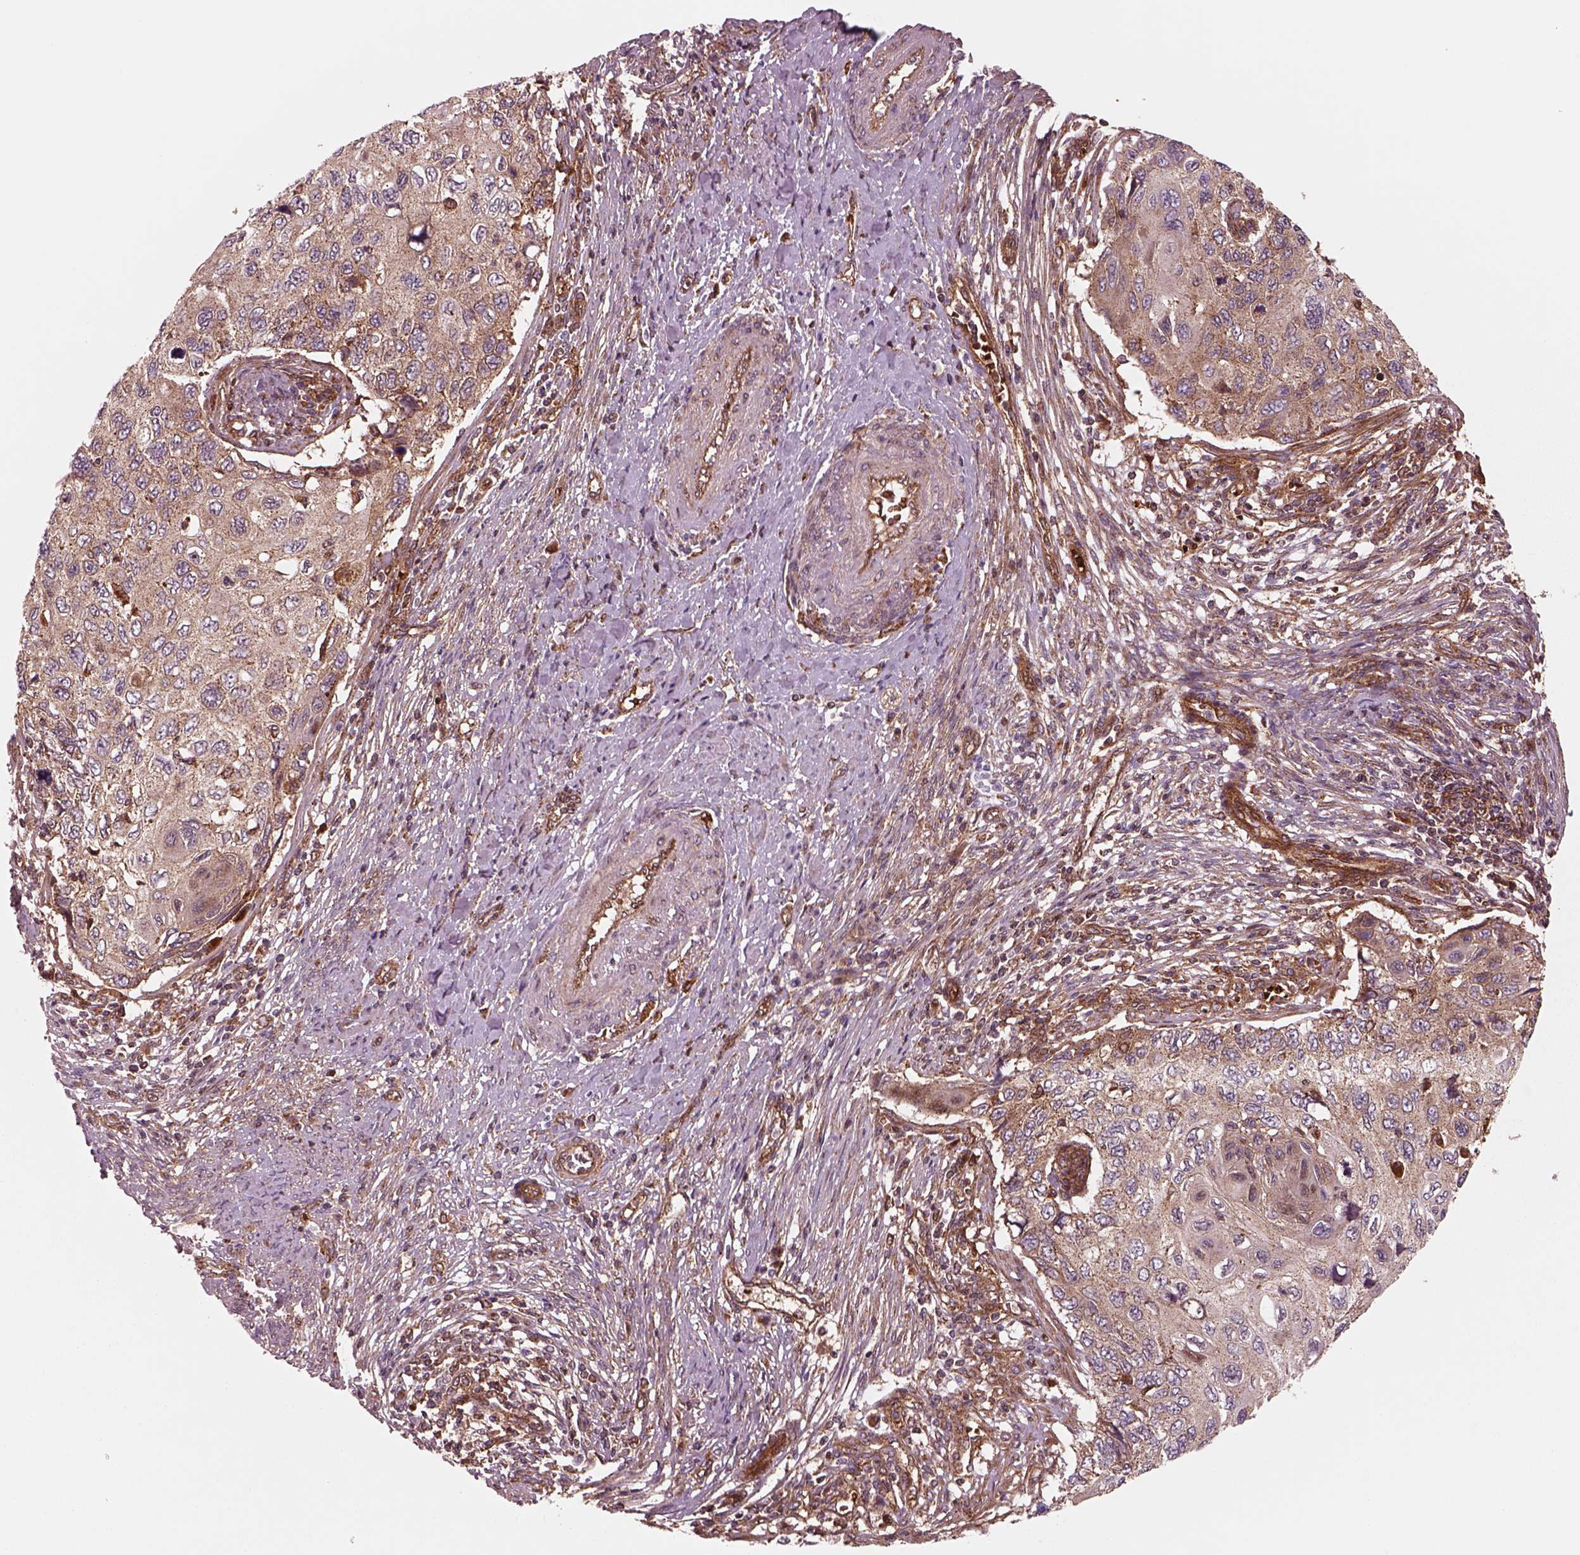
{"staining": {"intensity": "moderate", "quantity": "<25%", "location": "cytoplasmic/membranous"}, "tissue": "cervical cancer", "cell_type": "Tumor cells", "image_type": "cancer", "snomed": [{"axis": "morphology", "description": "Squamous cell carcinoma, NOS"}, {"axis": "topography", "description": "Cervix"}], "caption": "A brown stain highlights moderate cytoplasmic/membranous positivity of a protein in human cervical squamous cell carcinoma tumor cells.", "gene": "WASHC2A", "patient": {"sex": "female", "age": 70}}